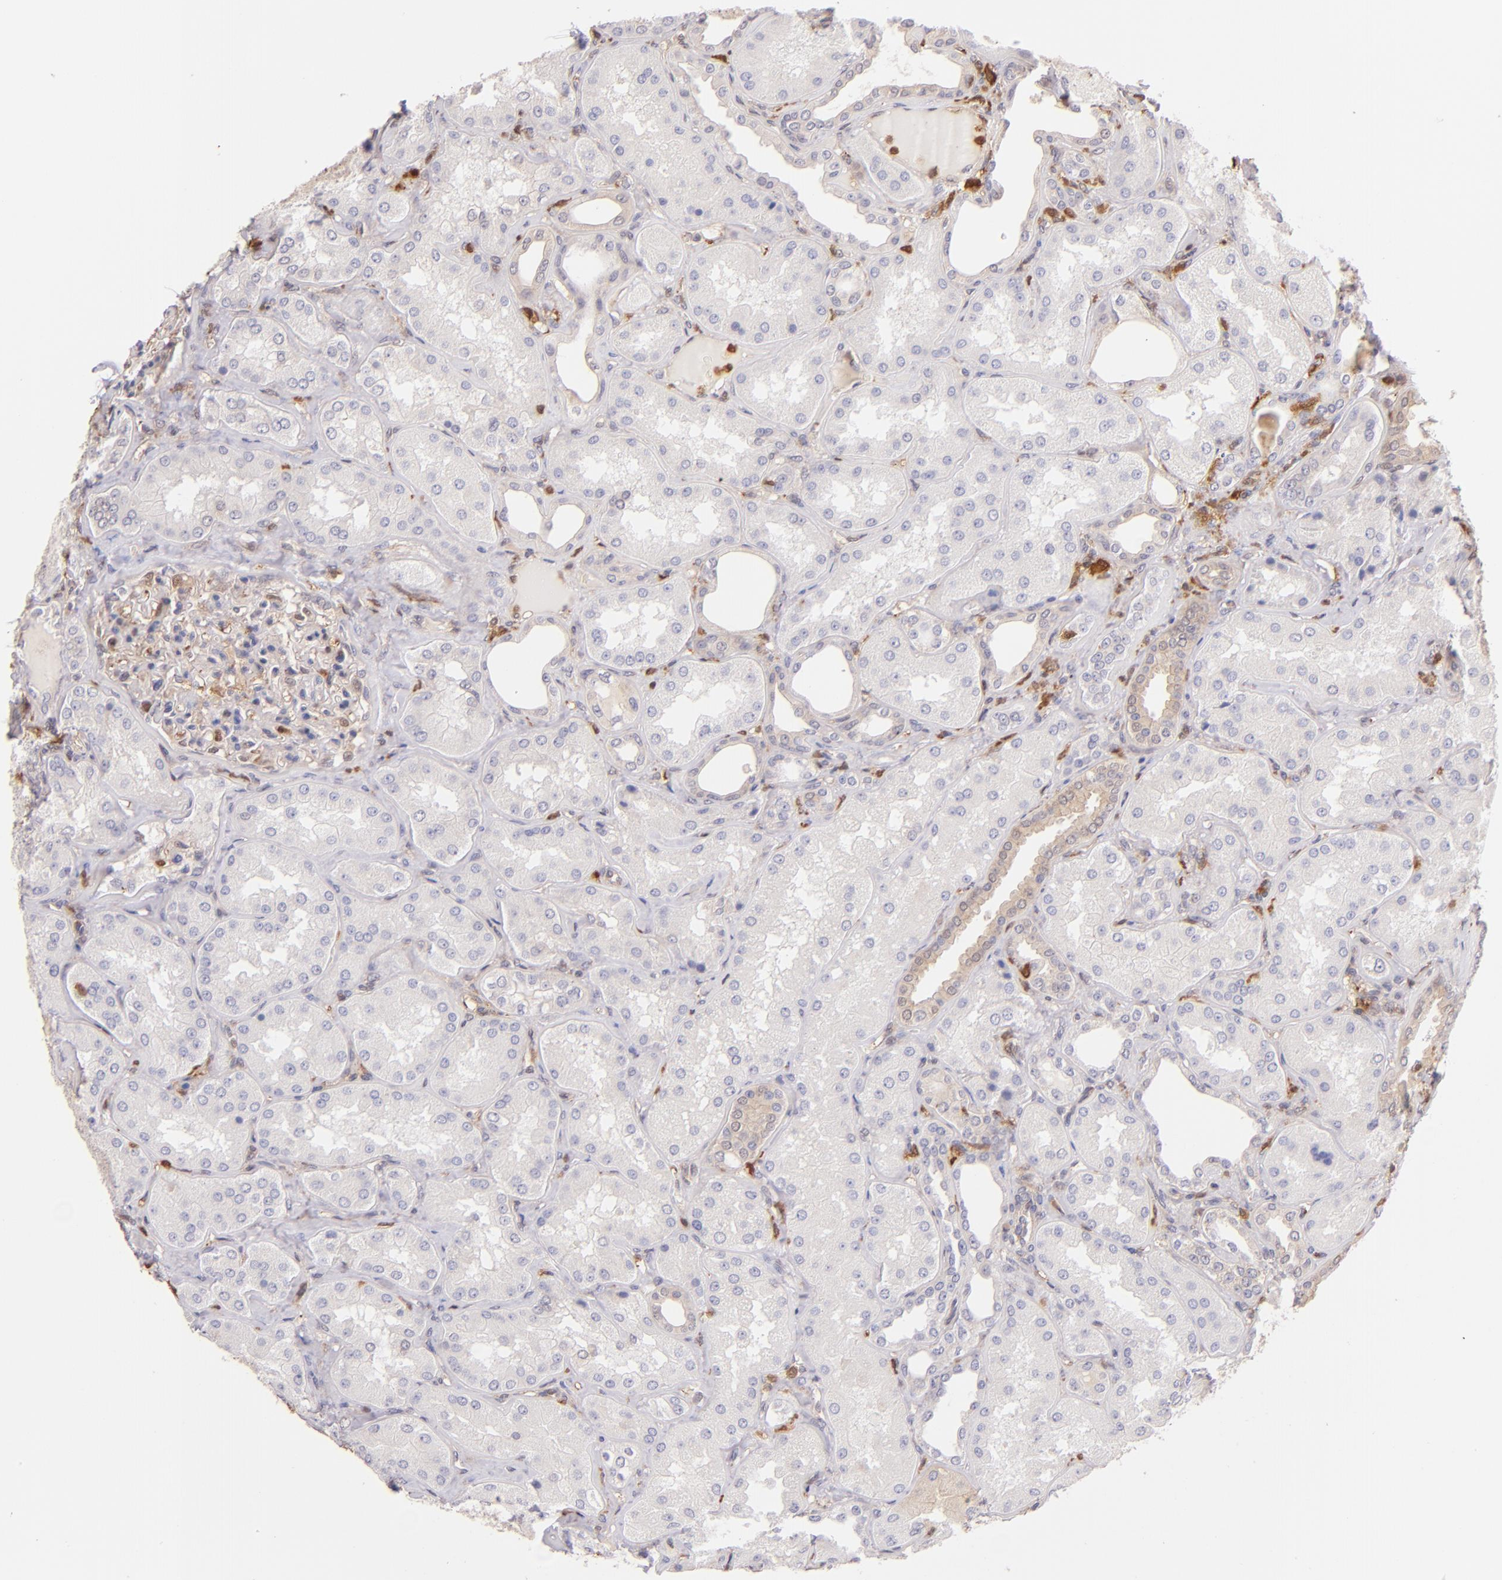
{"staining": {"intensity": "moderate", "quantity": "25%-75%", "location": "cytoplasmic/membranous"}, "tissue": "kidney", "cell_type": "Cells in glomeruli", "image_type": "normal", "snomed": [{"axis": "morphology", "description": "Normal tissue, NOS"}, {"axis": "topography", "description": "Kidney"}], "caption": "Moderate cytoplasmic/membranous expression is seen in about 25%-75% of cells in glomeruli in normal kidney. (brown staining indicates protein expression, while blue staining denotes nuclei).", "gene": "BTK", "patient": {"sex": "female", "age": 56}}